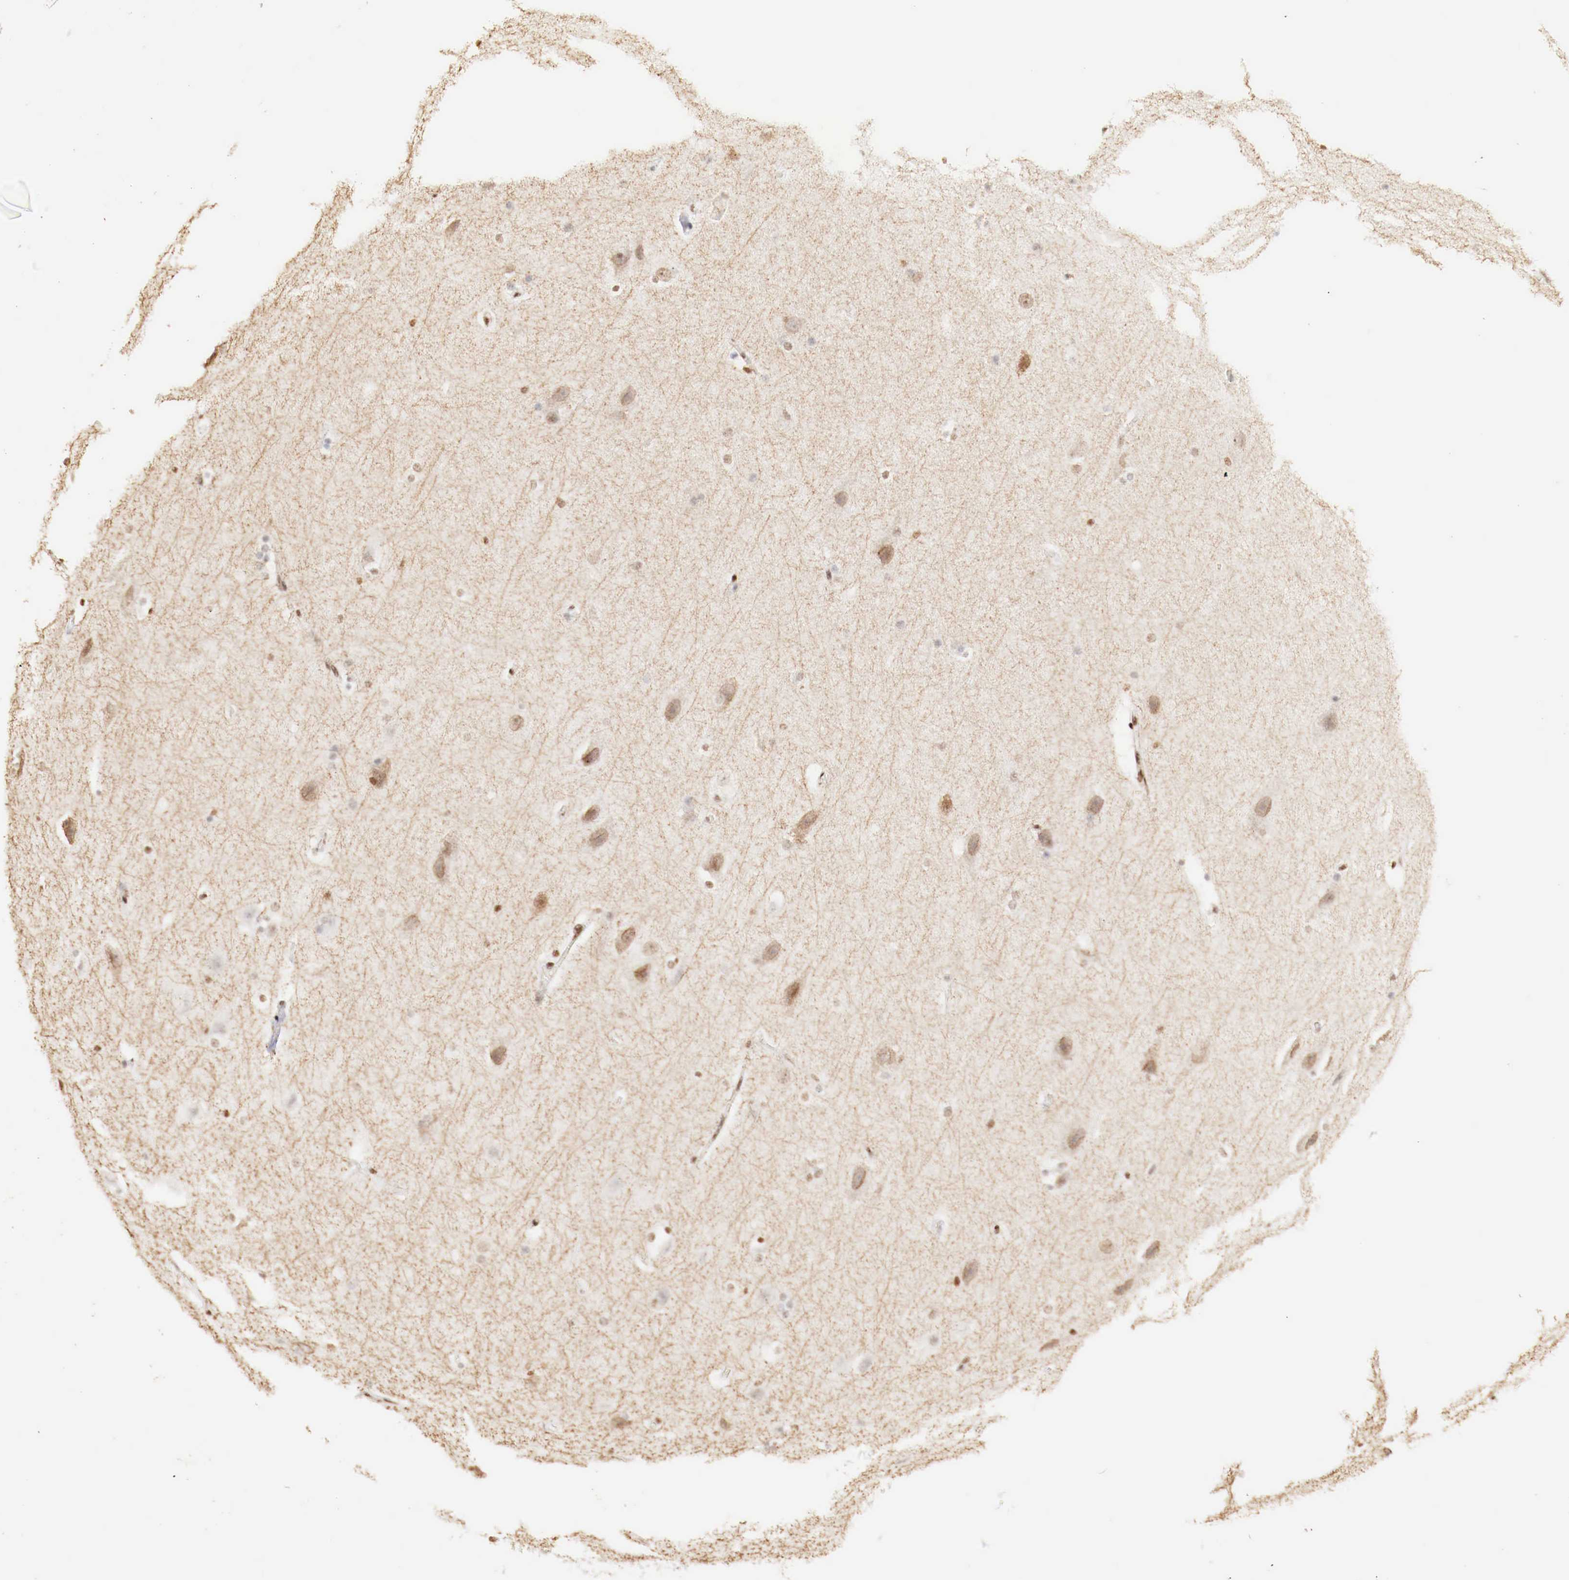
{"staining": {"intensity": "negative", "quantity": "none", "location": "none"}, "tissue": "cerebral cortex", "cell_type": "Endothelial cells", "image_type": "normal", "snomed": [{"axis": "morphology", "description": "Normal tissue, NOS"}, {"axis": "topography", "description": "Cerebral cortex"}, {"axis": "topography", "description": "Hippocampus"}], "caption": "DAB (3,3'-diaminobenzidine) immunohistochemical staining of benign cerebral cortex reveals no significant expression in endothelial cells.", "gene": "MAX", "patient": {"sex": "female", "age": 19}}